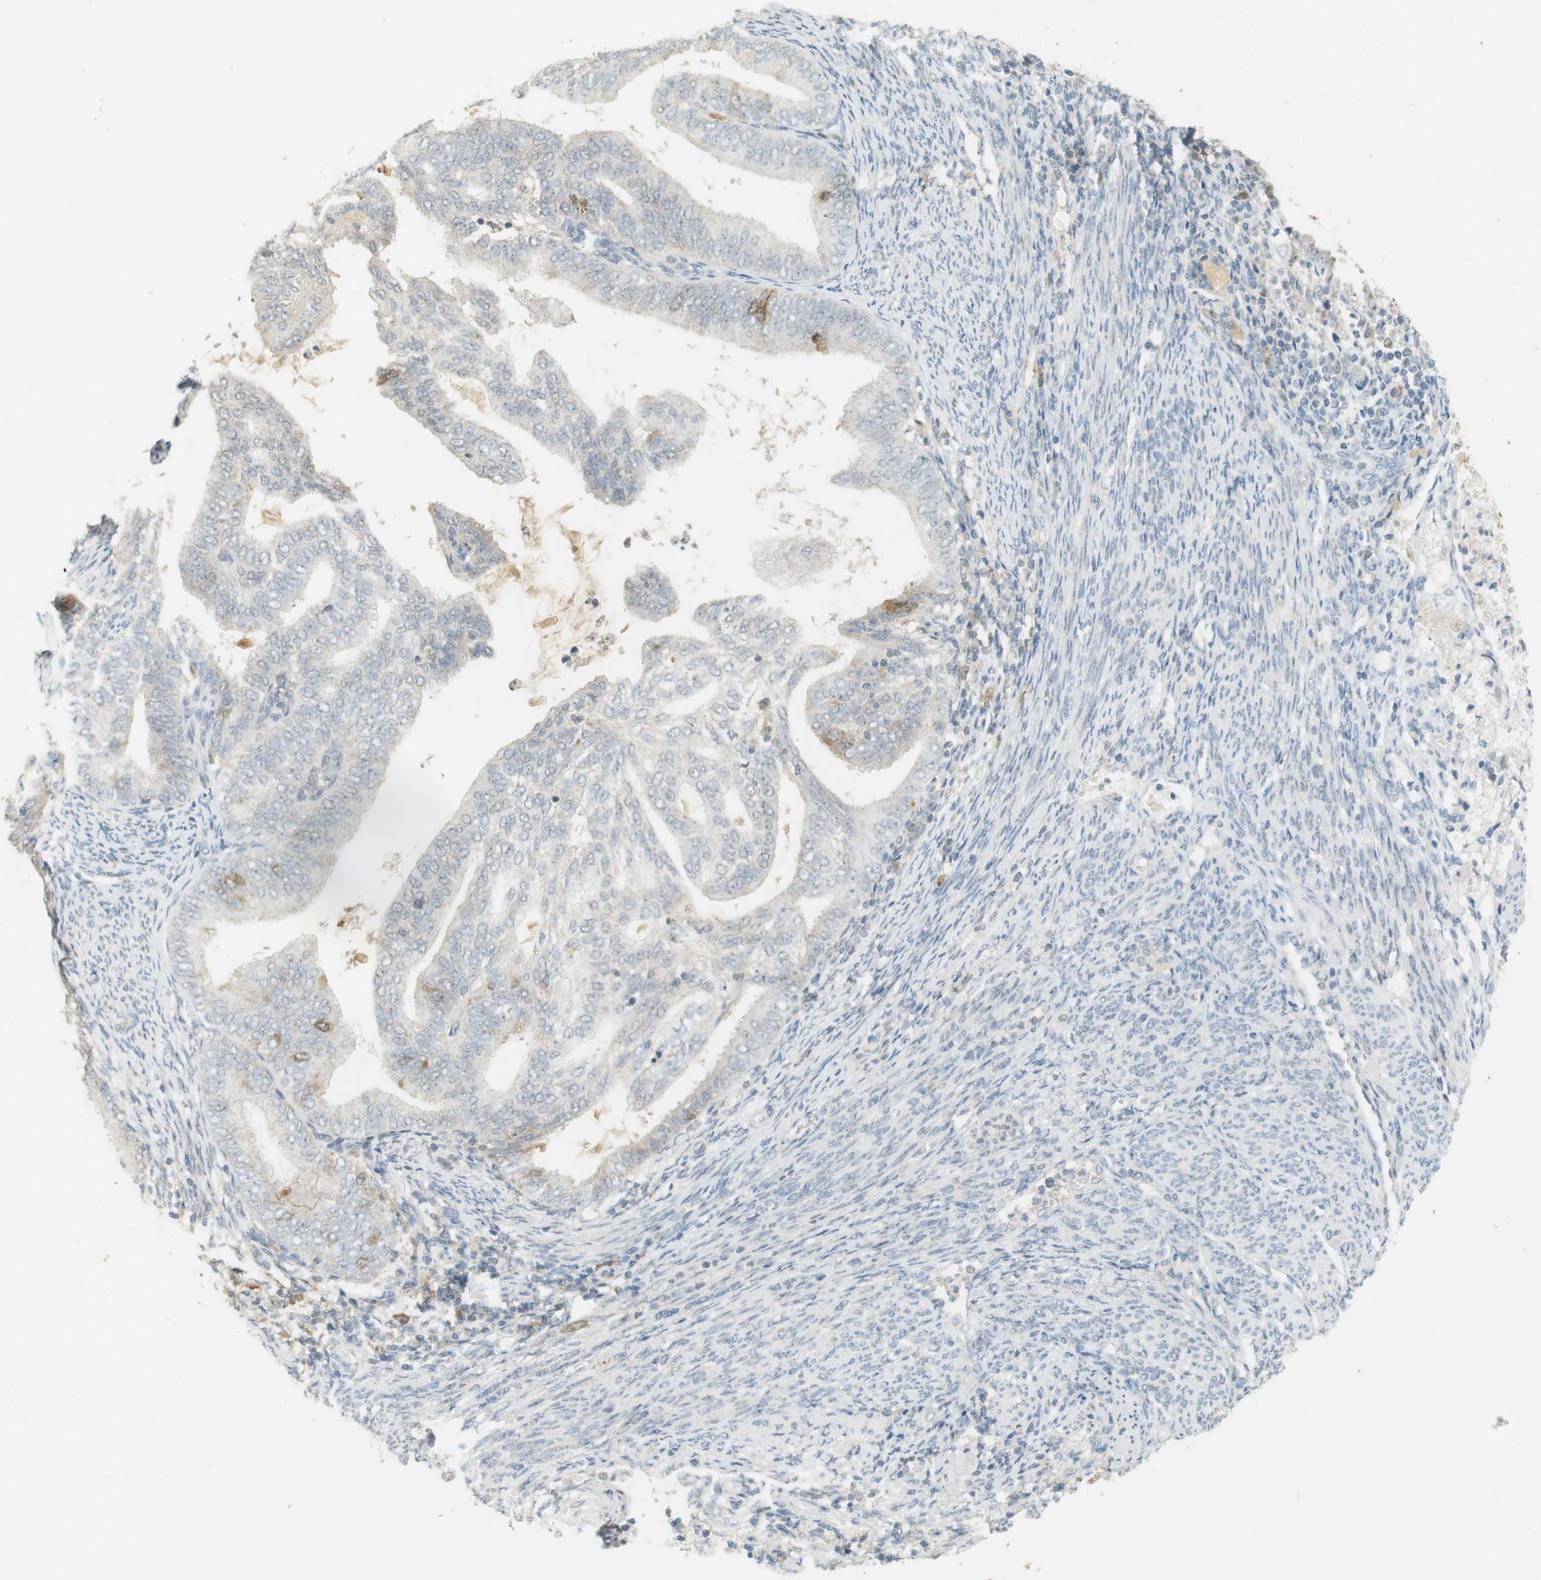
{"staining": {"intensity": "moderate", "quantity": "<25%", "location": "cytoplasmic/membranous"}, "tissue": "endometrial cancer", "cell_type": "Tumor cells", "image_type": "cancer", "snomed": [{"axis": "morphology", "description": "Adenocarcinoma, NOS"}, {"axis": "topography", "description": "Endometrium"}], "caption": "Adenocarcinoma (endometrial) was stained to show a protein in brown. There is low levels of moderate cytoplasmic/membranous expression in about <25% of tumor cells.", "gene": "TTK", "patient": {"sex": "female", "age": 58}}